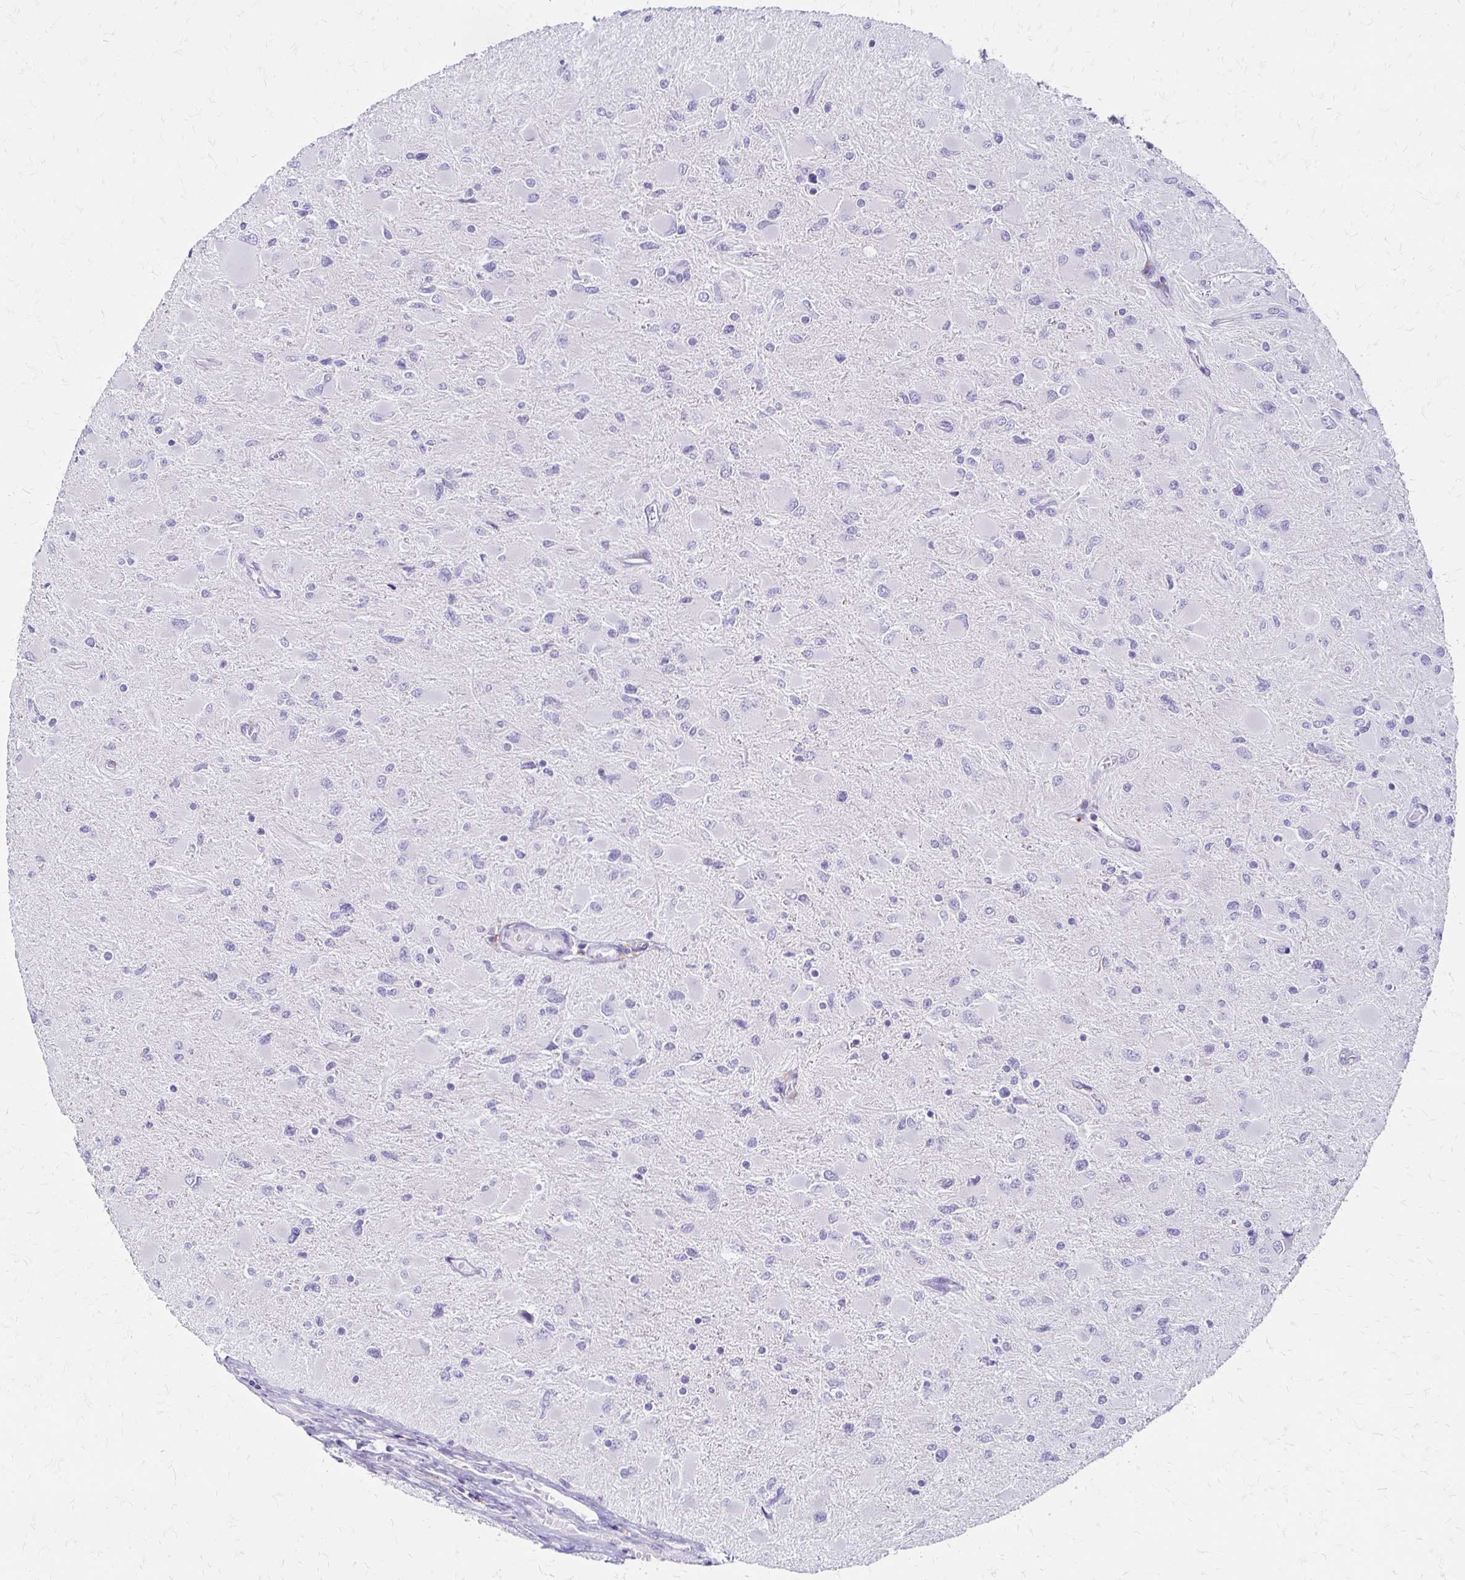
{"staining": {"intensity": "negative", "quantity": "none", "location": "none"}, "tissue": "glioma", "cell_type": "Tumor cells", "image_type": "cancer", "snomed": [{"axis": "morphology", "description": "Glioma, malignant, High grade"}, {"axis": "topography", "description": "Cerebral cortex"}], "caption": "Glioma was stained to show a protein in brown. There is no significant positivity in tumor cells. (Immunohistochemistry, brightfield microscopy, high magnification).", "gene": "IVL", "patient": {"sex": "female", "age": 36}}